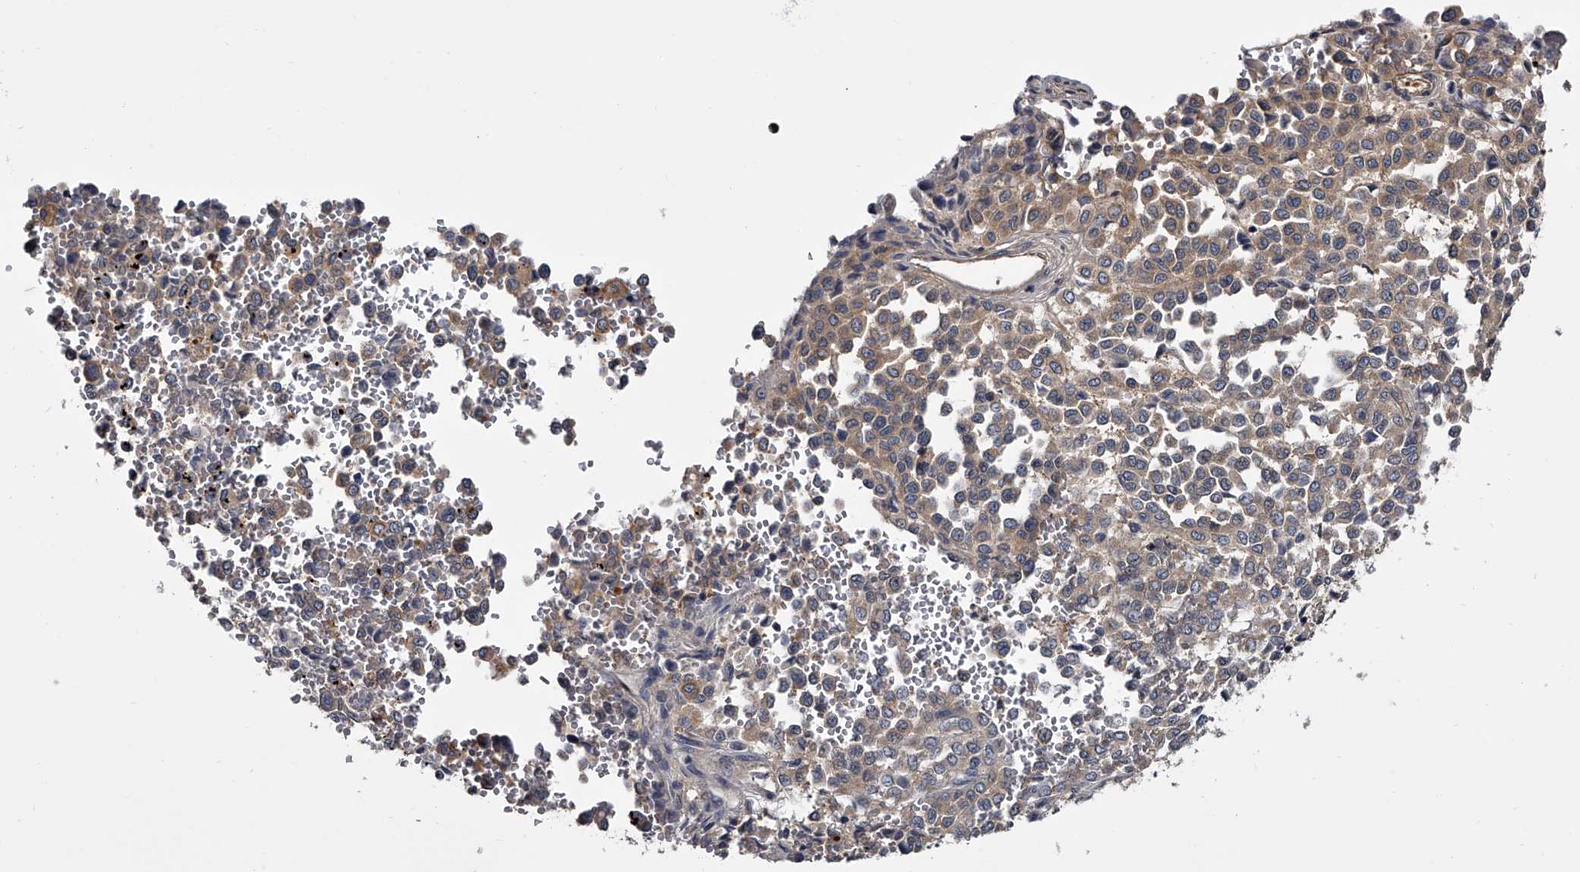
{"staining": {"intensity": "weak", "quantity": ">75%", "location": "cytoplasmic/membranous"}, "tissue": "melanoma", "cell_type": "Tumor cells", "image_type": "cancer", "snomed": [{"axis": "morphology", "description": "Malignant melanoma, Metastatic site"}, {"axis": "topography", "description": "Pancreas"}], "caption": "This histopathology image demonstrates immunohistochemistry (IHC) staining of human melanoma, with low weak cytoplasmic/membranous positivity in approximately >75% of tumor cells.", "gene": "GAPVD1", "patient": {"sex": "female", "age": 30}}